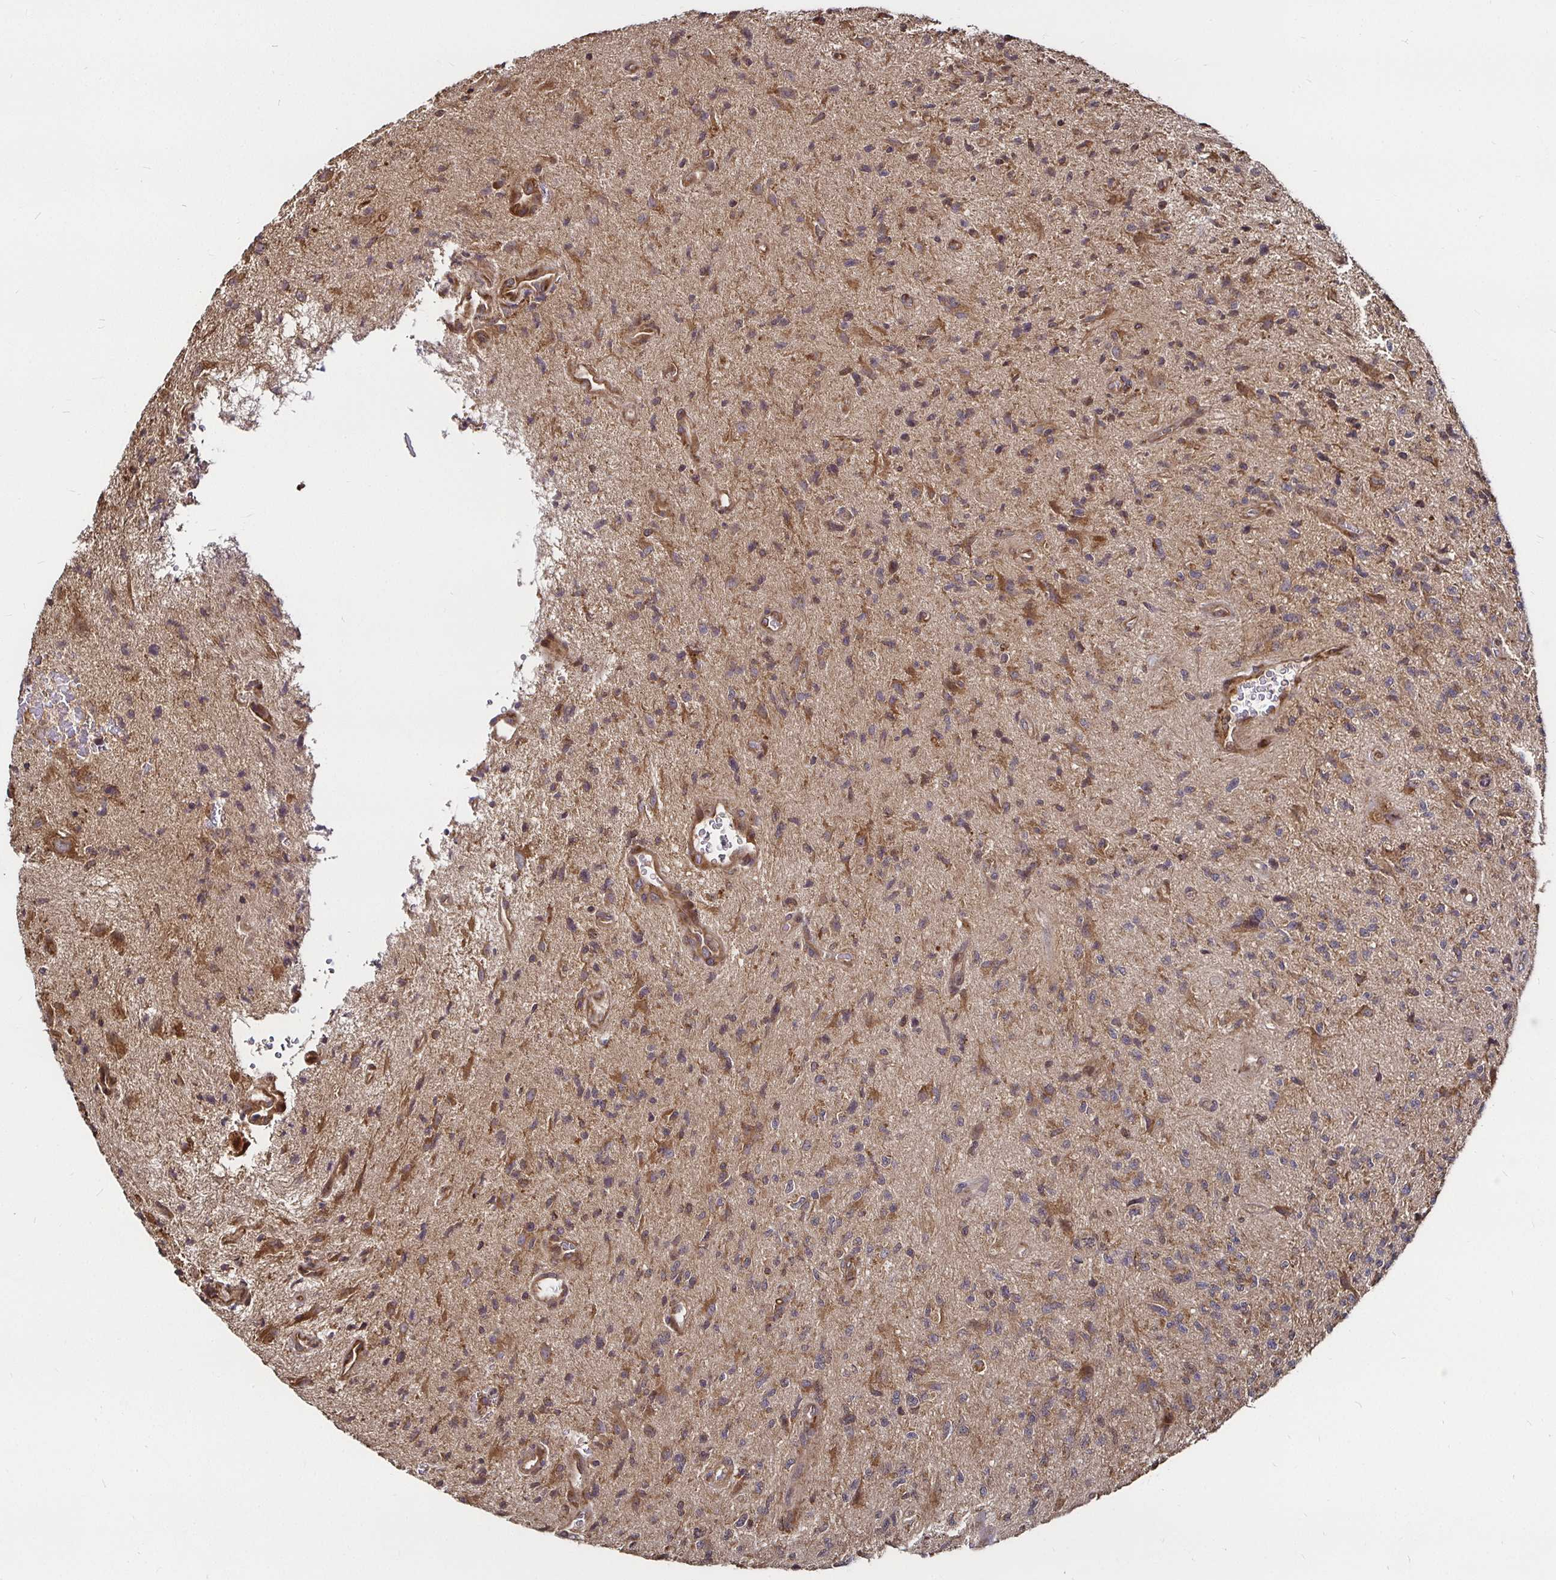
{"staining": {"intensity": "moderate", "quantity": "25%-75%", "location": "cytoplasmic/membranous"}, "tissue": "glioma", "cell_type": "Tumor cells", "image_type": "cancer", "snomed": [{"axis": "morphology", "description": "Glioma, malignant, High grade"}, {"axis": "topography", "description": "Brain"}], "caption": "An IHC histopathology image of tumor tissue is shown. Protein staining in brown highlights moderate cytoplasmic/membranous positivity in glioma within tumor cells.", "gene": "MLST8", "patient": {"sex": "male", "age": 67}}